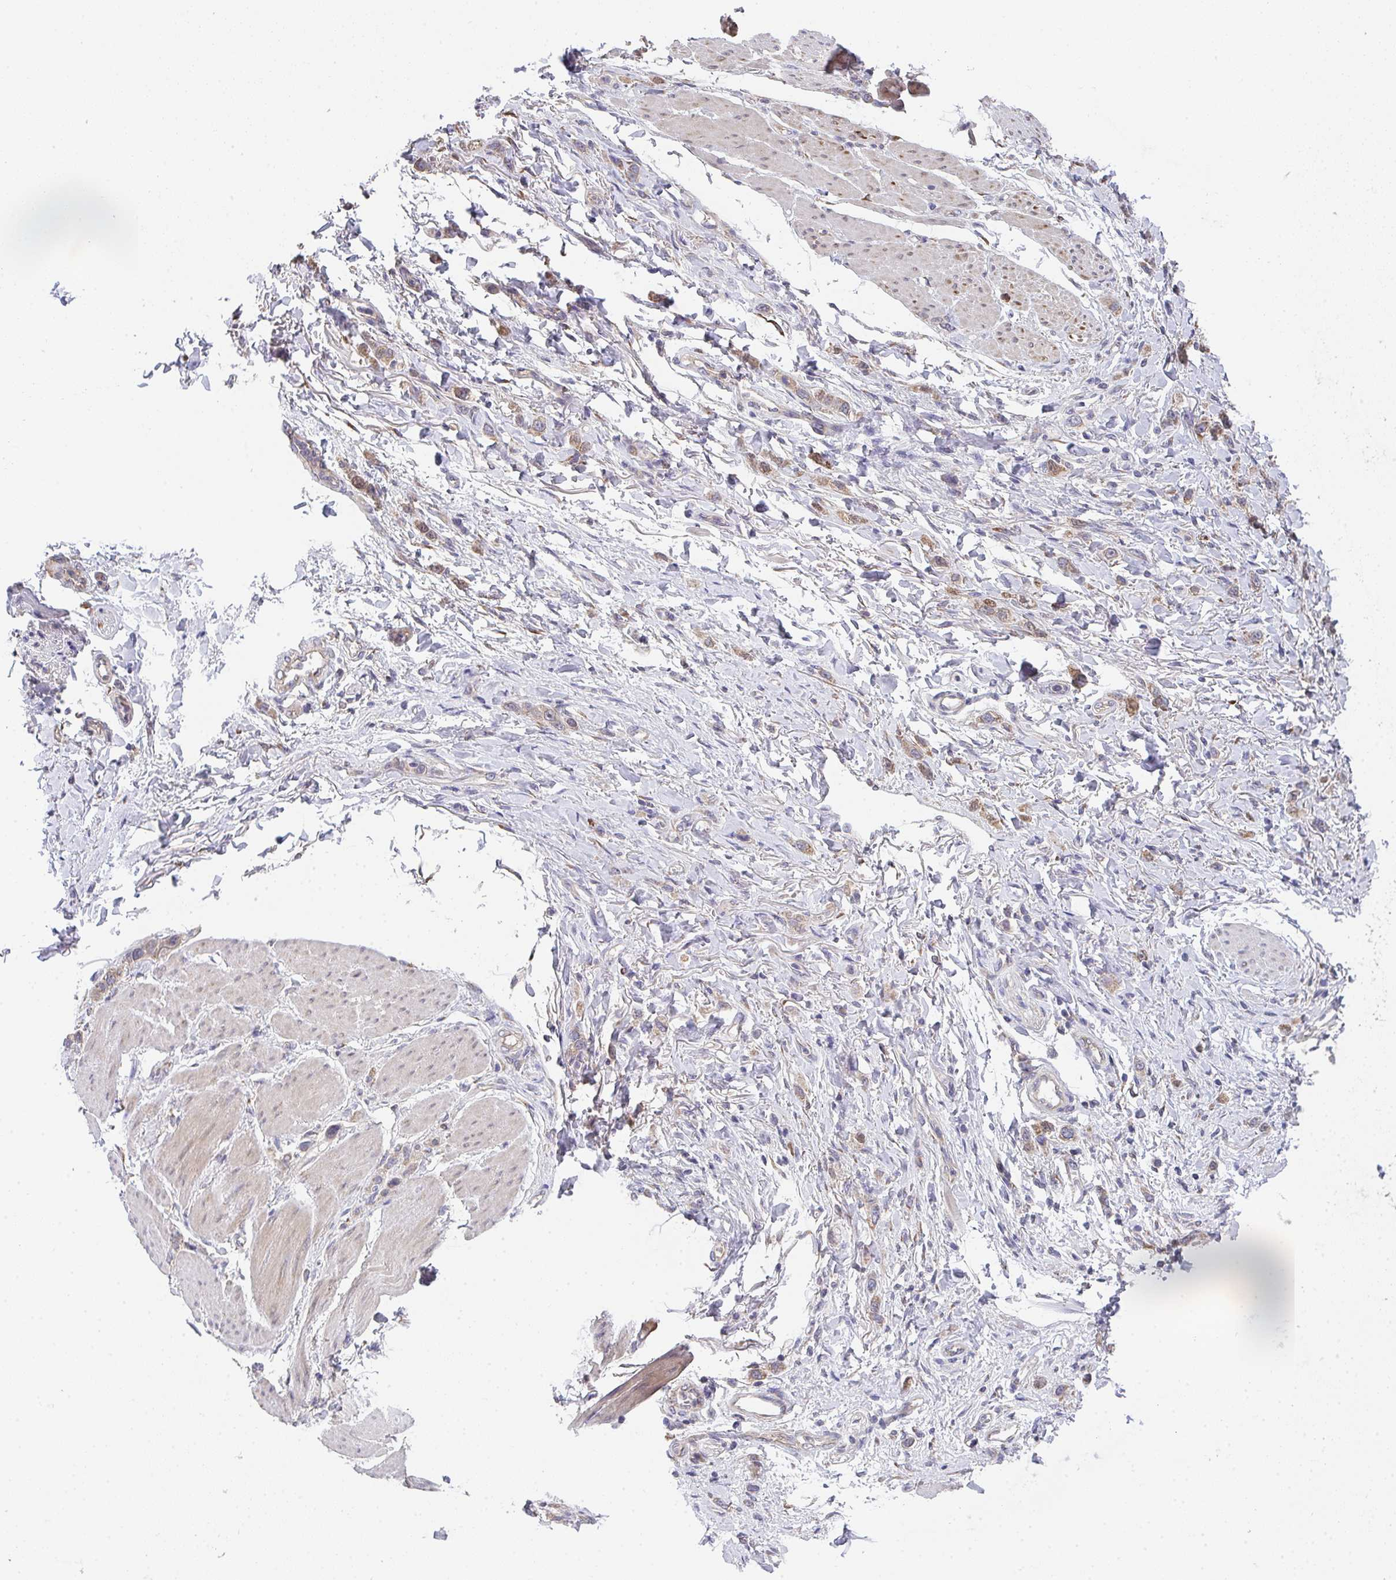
{"staining": {"intensity": "weak", "quantity": "25%-75%", "location": "cytoplasmic/membranous"}, "tissue": "stomach cancer", "cell_type": "Tumor cells", "image_type": "cancer", "snomed": [{"axis": "morphology", "description": "Adenocarcinoma, NOS"}, {"axis": "topography", "description": "Stomach"}], "caption": "Immunohistochemistry (IHC) staining of stomach cancer, which displays low levels of weak cytoplasmic/membranous positivity in approximately 25%-75% of tumor cells indicating weak cytoplasmic/membranous protein staining. The staining was performed using DAB (brown) for protein detection and nuclei were counterstained in hematoxylin (blue).", "gene": "TSPAN31", "patient": {"sex": "female", "age": 65}}